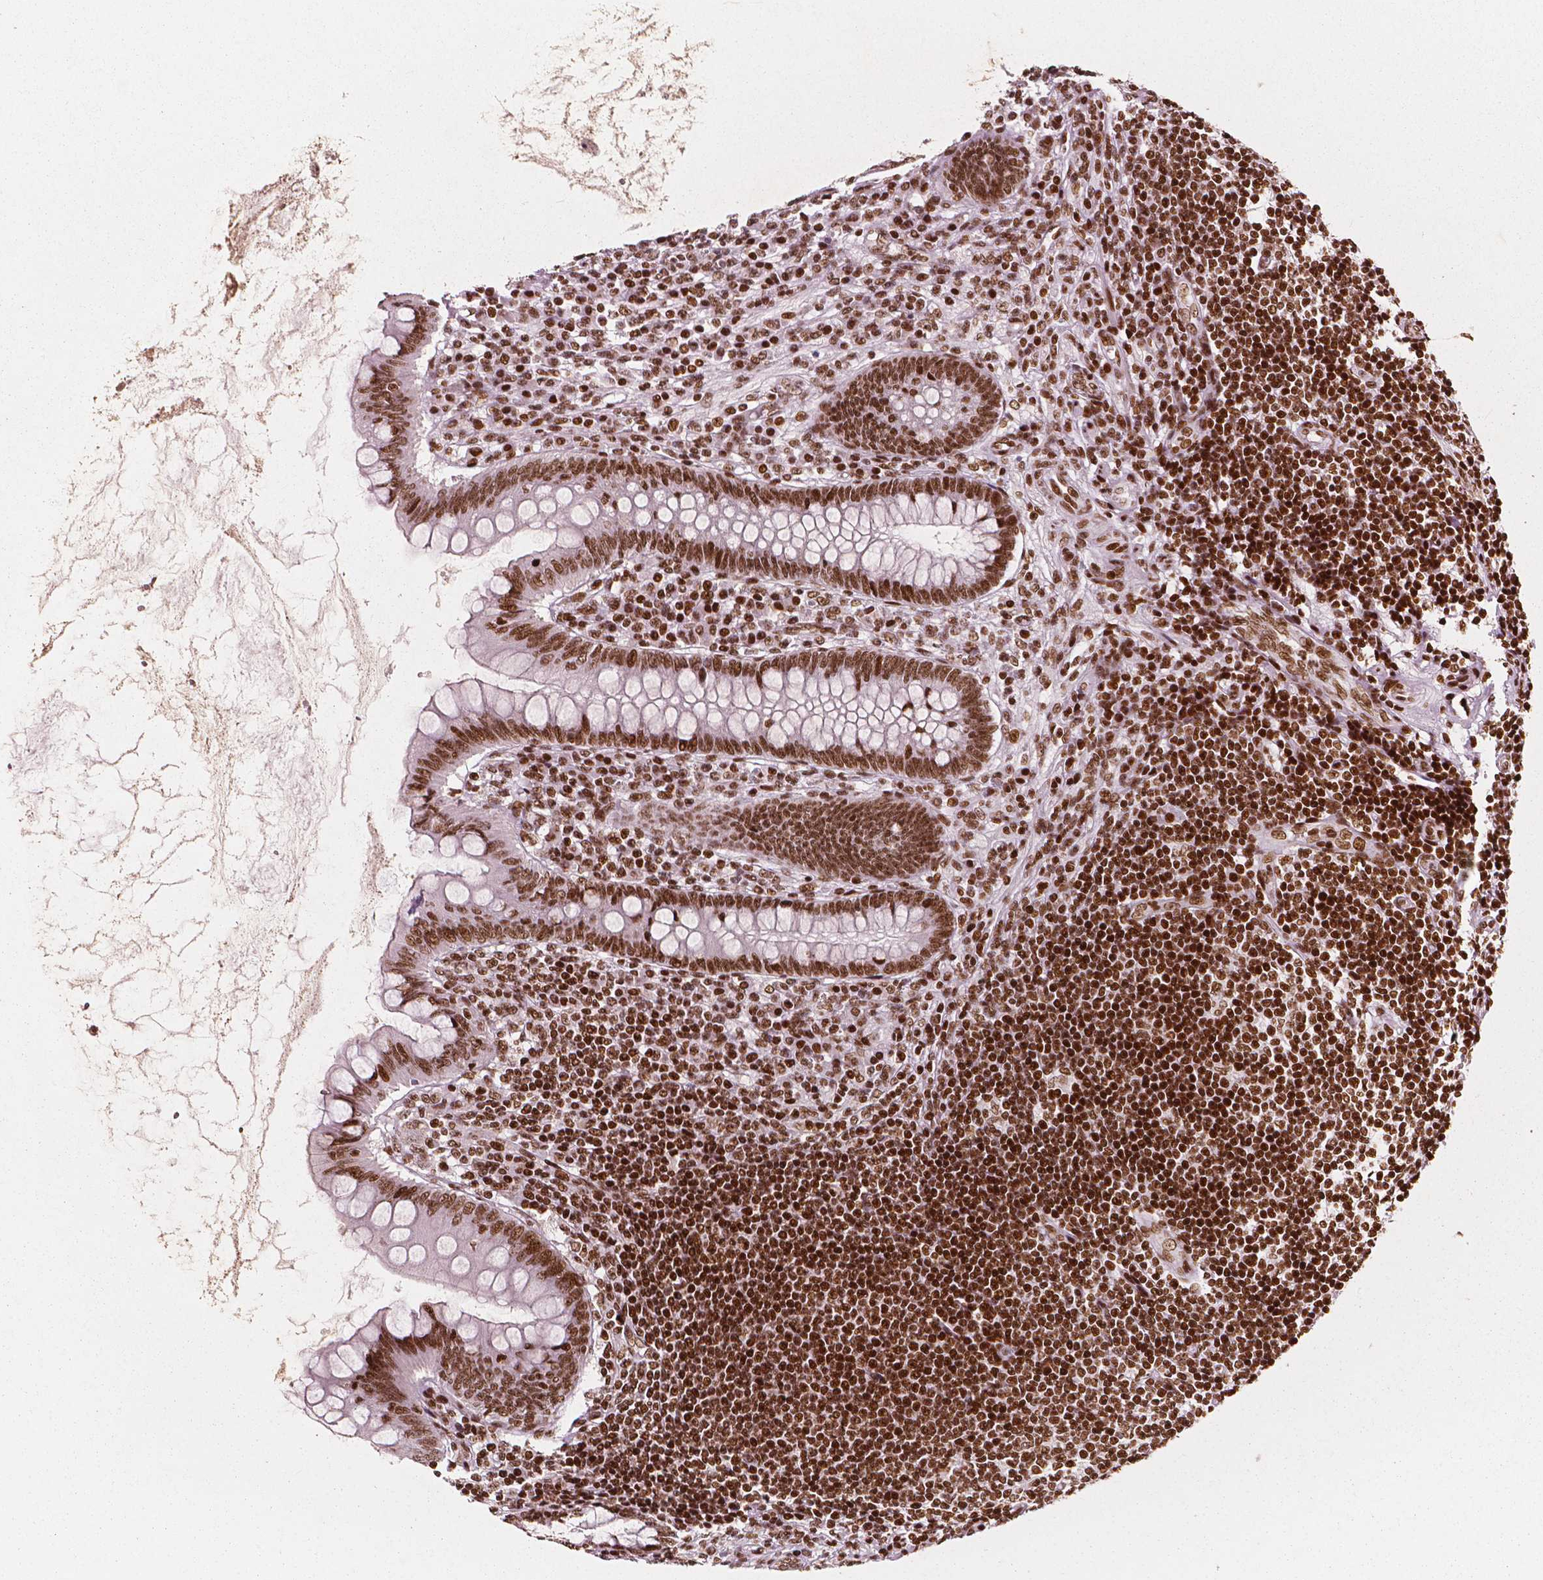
{"staining": {"intensity": "strong", "quantity": ">75%", "location": "nuclear"}, "tissue": "appendix", "cell_type": "Glandular cells", "image_type": "normal", "snomed": [{"axis": "morphology", "description": "Normal tissue, NOS"}, {"axis": "topography", "description": "Appendix"}], "caption": "A high amount of strong nuclear positivity is seen in approximately >75% of glandular cells in unremarkable appendix. (DAB IHC with brightfield microscopy, high magnification).", "gene": "CTCF", "patient": {"sex": "female", "age": 57}}